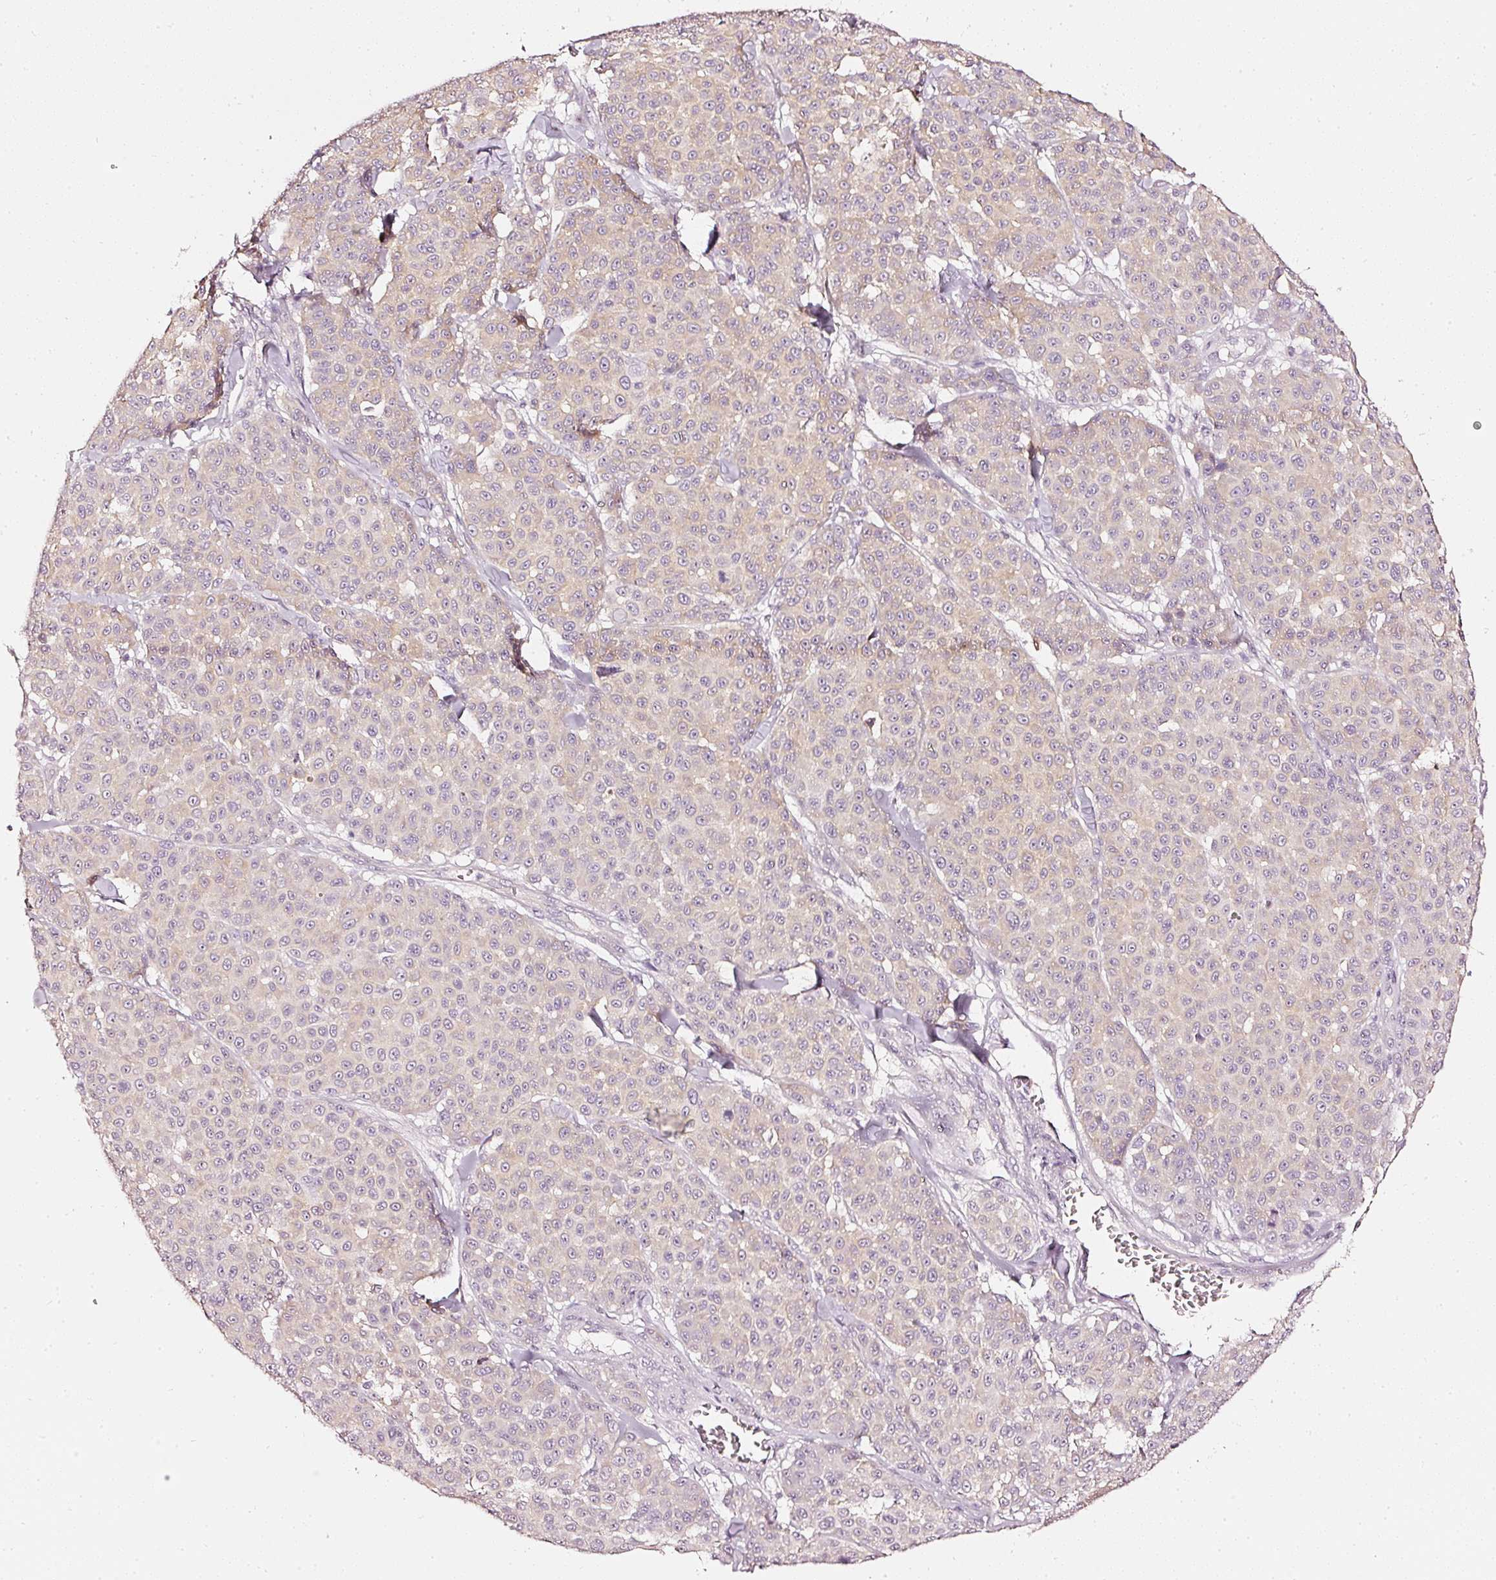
{"staining": {"intensity": "weak", "quantity": "<25%", "location": "cytoplasmic/membranous"}, "tissue": "melanoma", "cell_type": "Tumor cells", "image_type": "cancer", "snomed": [{"axis": "morphology", "description": "Malignant melanoma, NOS"}, {"axis": "topography", "description": "Skin"}], "caption": "Photomicrograph shows no protein staining in tumor cells of malignant melanoma tissue. (DAB immunohistochemistry with hematoxylin counter stain).", "gene": "CNP", "patient": {"sex": "male", "age": 46}}